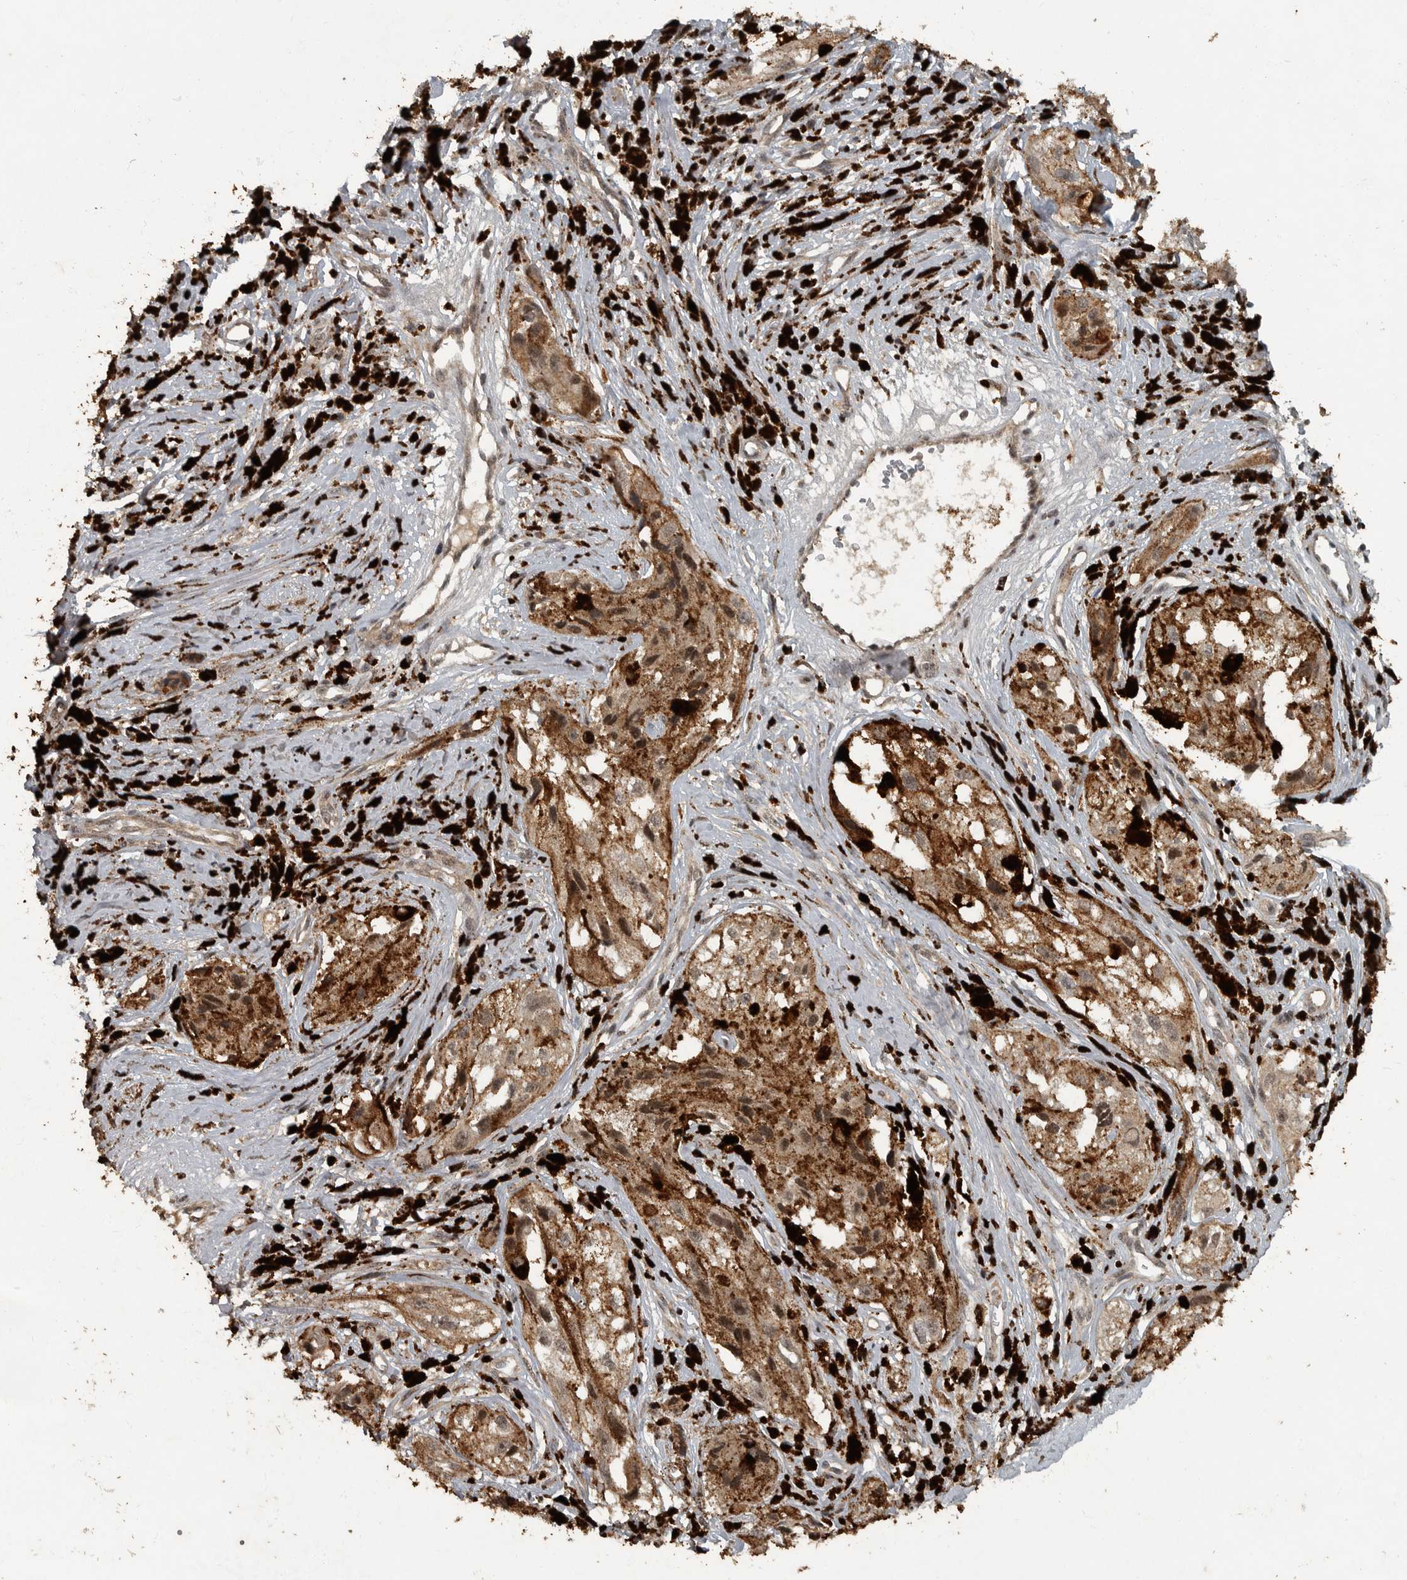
{"staining": {"intensity": "moderate", "quantity": ">75%", "location": "cytoplasmic/membranous"}, "tissue": "melanoma", "cell_type": "Tumor cells", "image_type": "cancer", "snomed": [{"axis": "morphology", "description": "Malignant melanoma, NOS"}, {"axis": "topography", "description": "Skin"}], "caption": "This micrograph reveals melanoma stained with immunohistochemistry to label a protein in brown. The cytoplasmic/membranous of tumor cells show moderate positivity for the protein. Nuclei are counter-stained blue.", "gene": "FOXO1", "patient": {"sex": "male", "age": 88}}